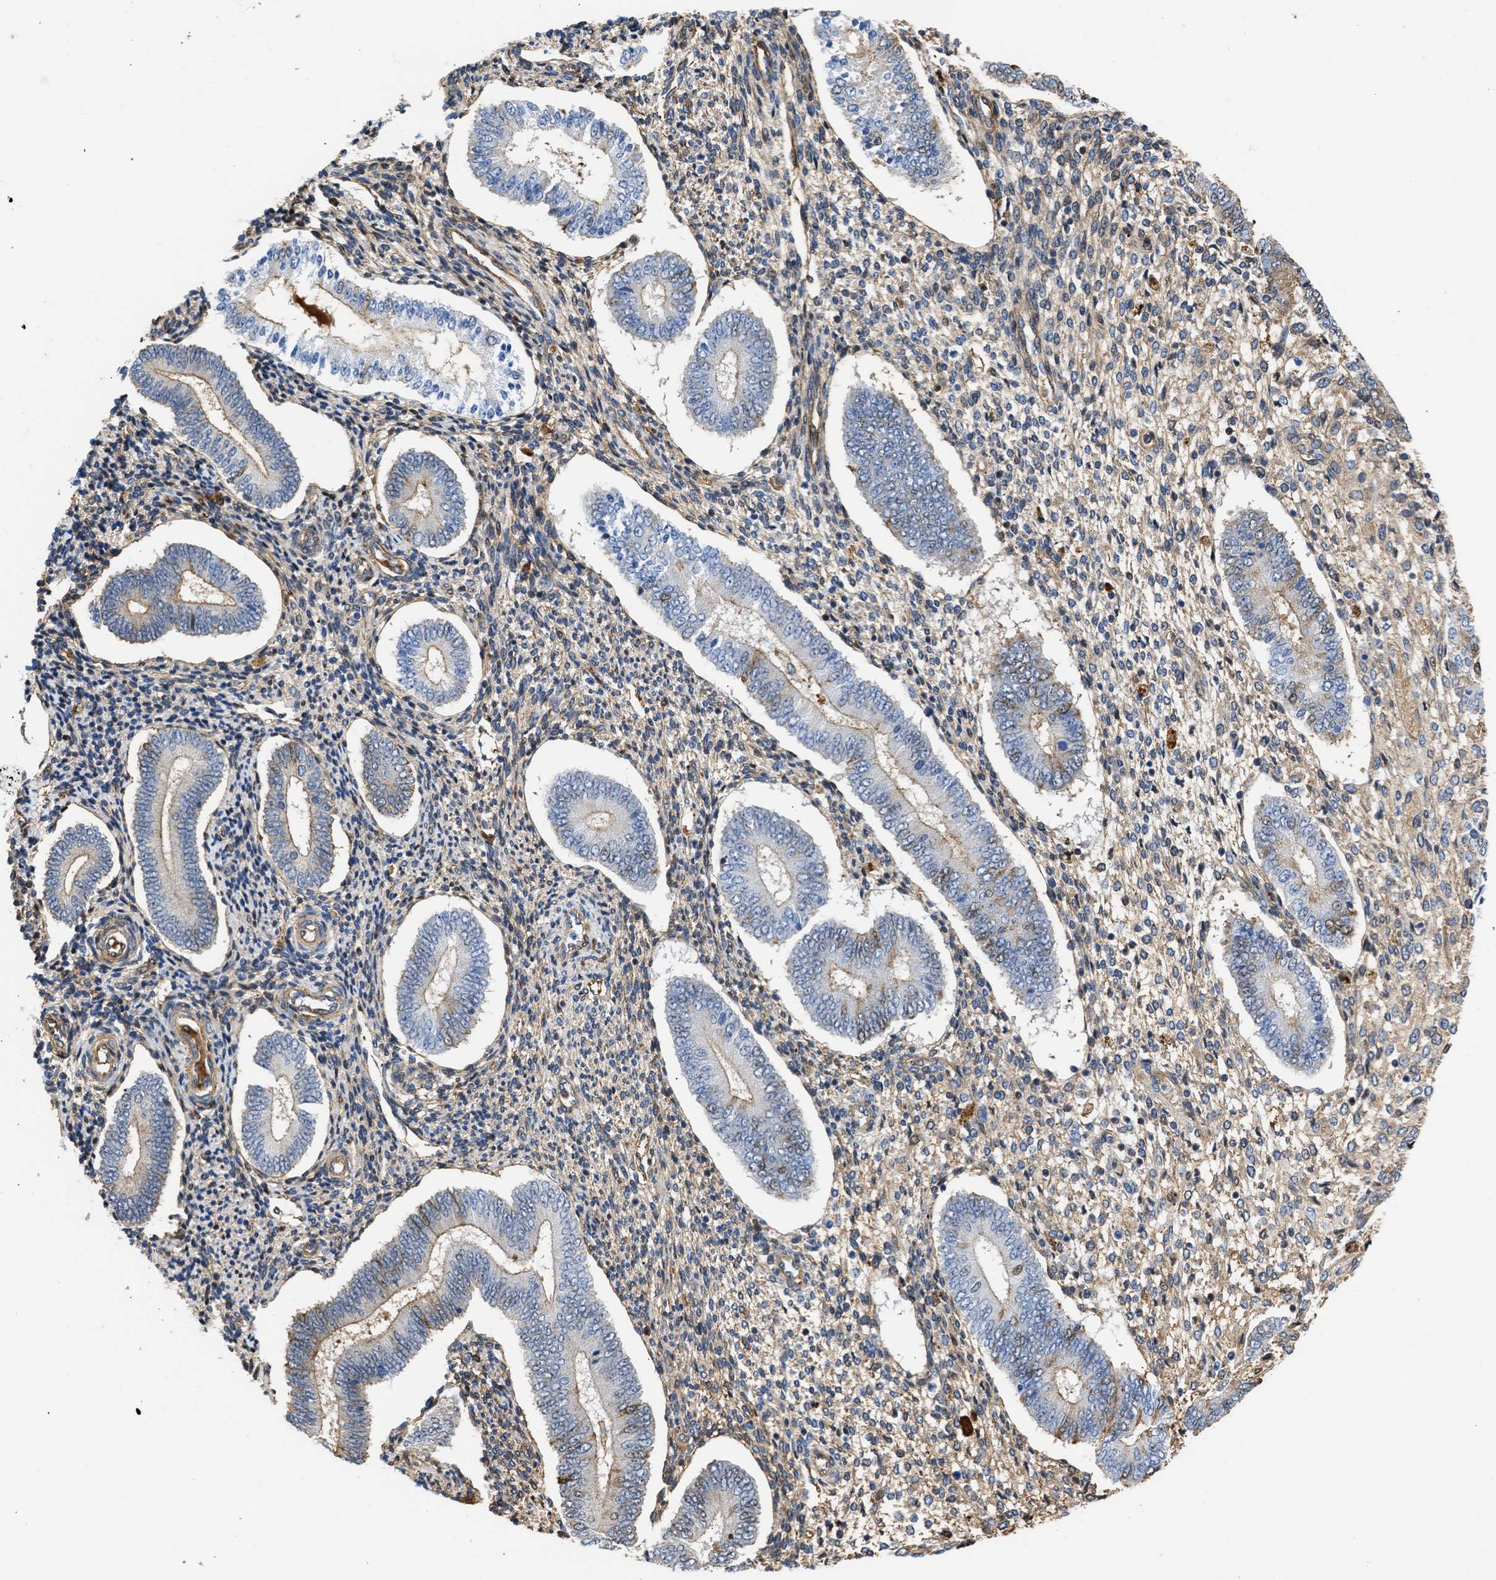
{"staining": {"intensity": "moderate", "quantity": "25%-75%", "location": "cytoplasmic/membranous,nuclear"}, "tissue": "endometrium", "cell_type": "Cells in endometrial stroma", "image_type": "normal", "snomed": [{"axis": "morphology", "description": "Normal tissue, NOS"}, {"axis": "topography", "description": "Endometrium"}], "caption": "The photomicrograph shows immunohistochemical staining of normal endometrium. There is moderate cytoplasmic/membranous,nuclear positivity is appreciated in approximately 25%-75% of cells in endometrial stroma.", "gene": "MAS1L", "patient": {"sex": "female", "age": 42}}